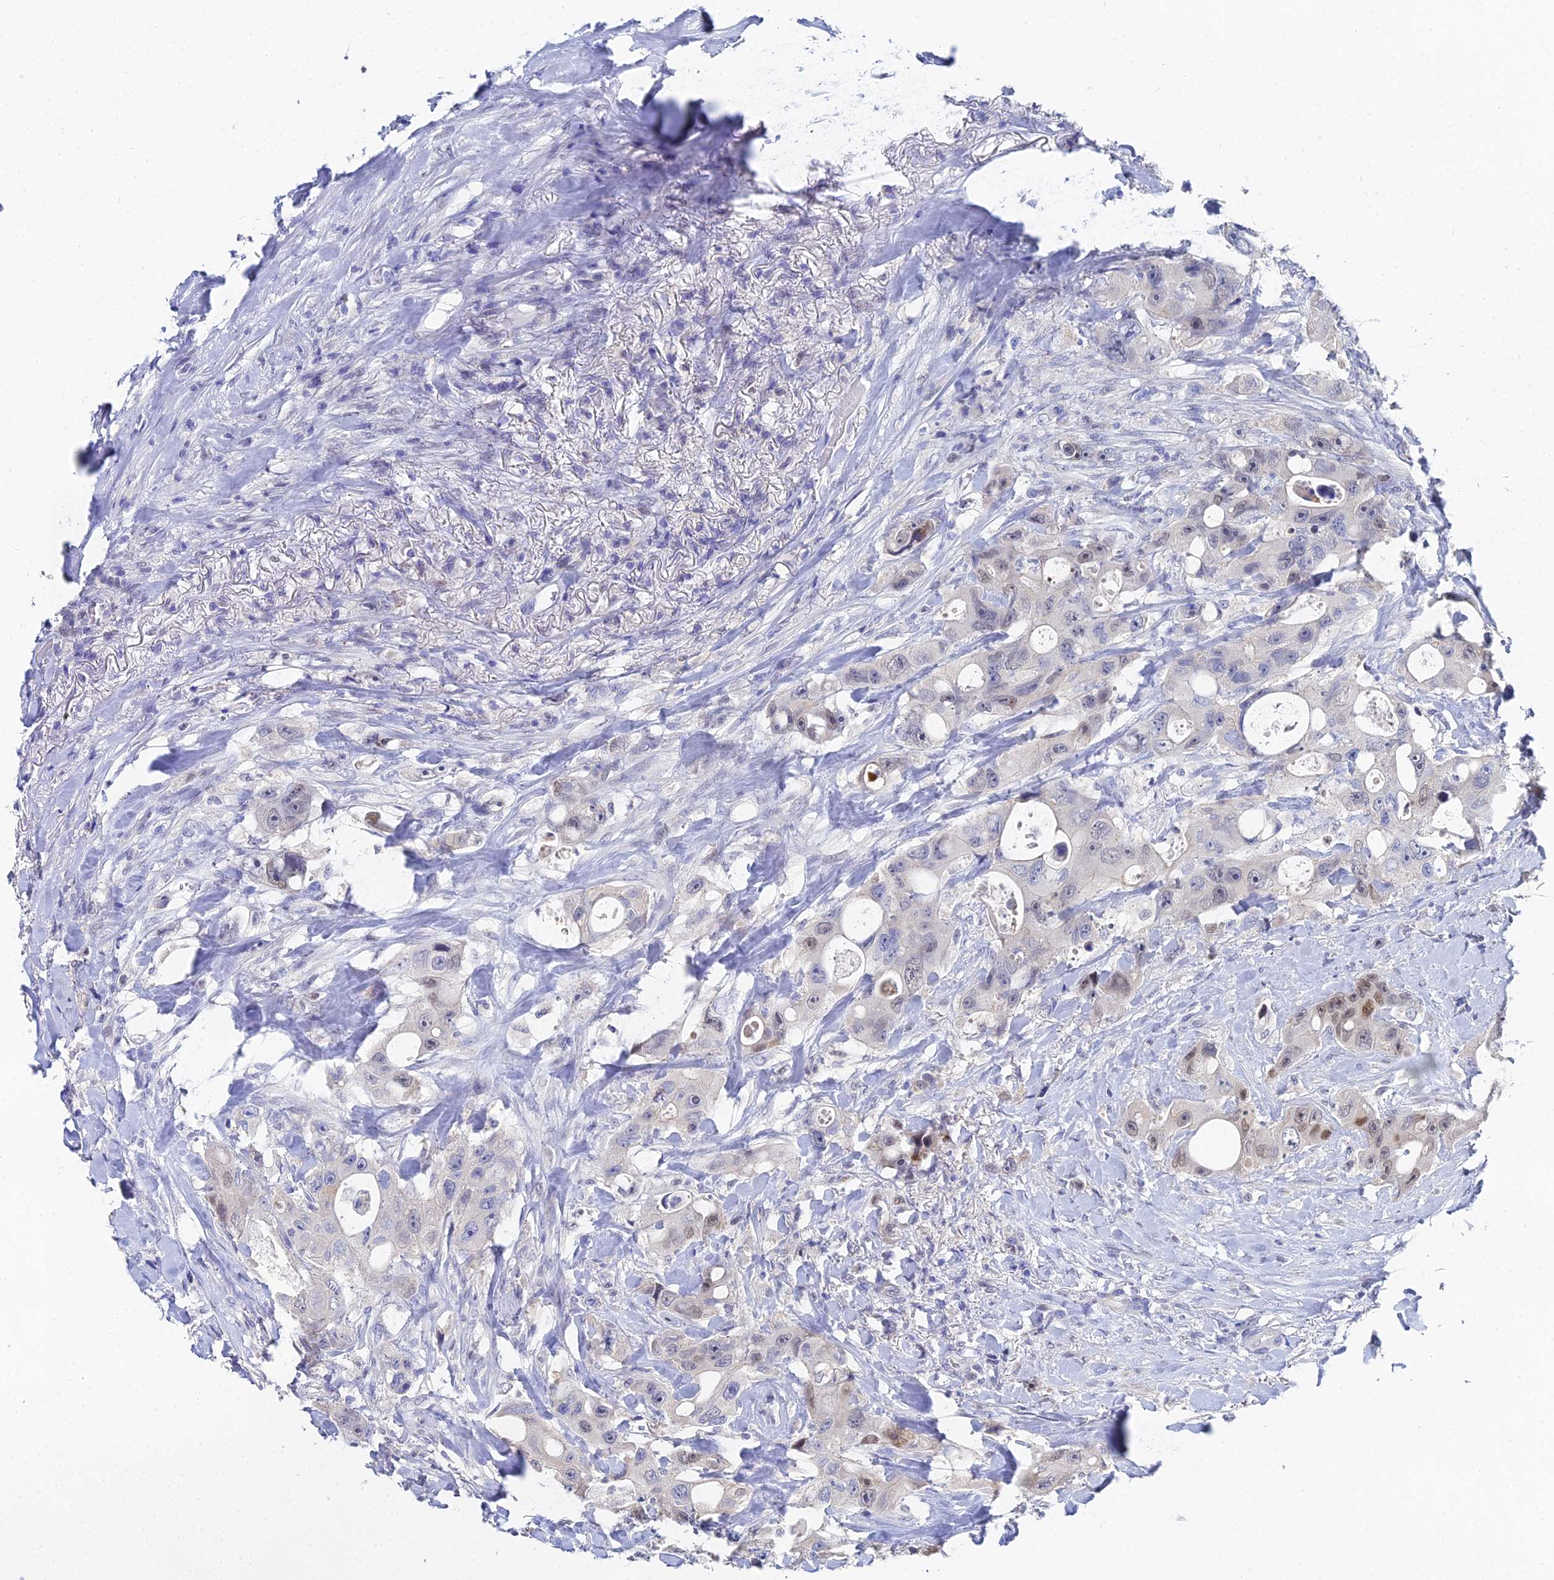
{"staining": {"intensity": "moderate", "quantity": "<25%", "location": "nuclear"}, "tissue": "colorectal cancer", "cell_type": "Tumor cells", "image_type": "cancer", "snomed": [{"axis": "morphology", "description": "Adenocarcinoma, NOS"}, {"axis": "topography", "description": "Colon"}], "caption": "High-magnification brightfield microscopy of colorectal cancer stained with DAB (brown) and counterstained with hematoxylin (blue). tumor cells exhibit moderate nuclear staining is identified in approximately<25% of cells. Nuclei are stained in blue.", "gene": "OCM", "patient": {"sex": "female", "age": 46}}